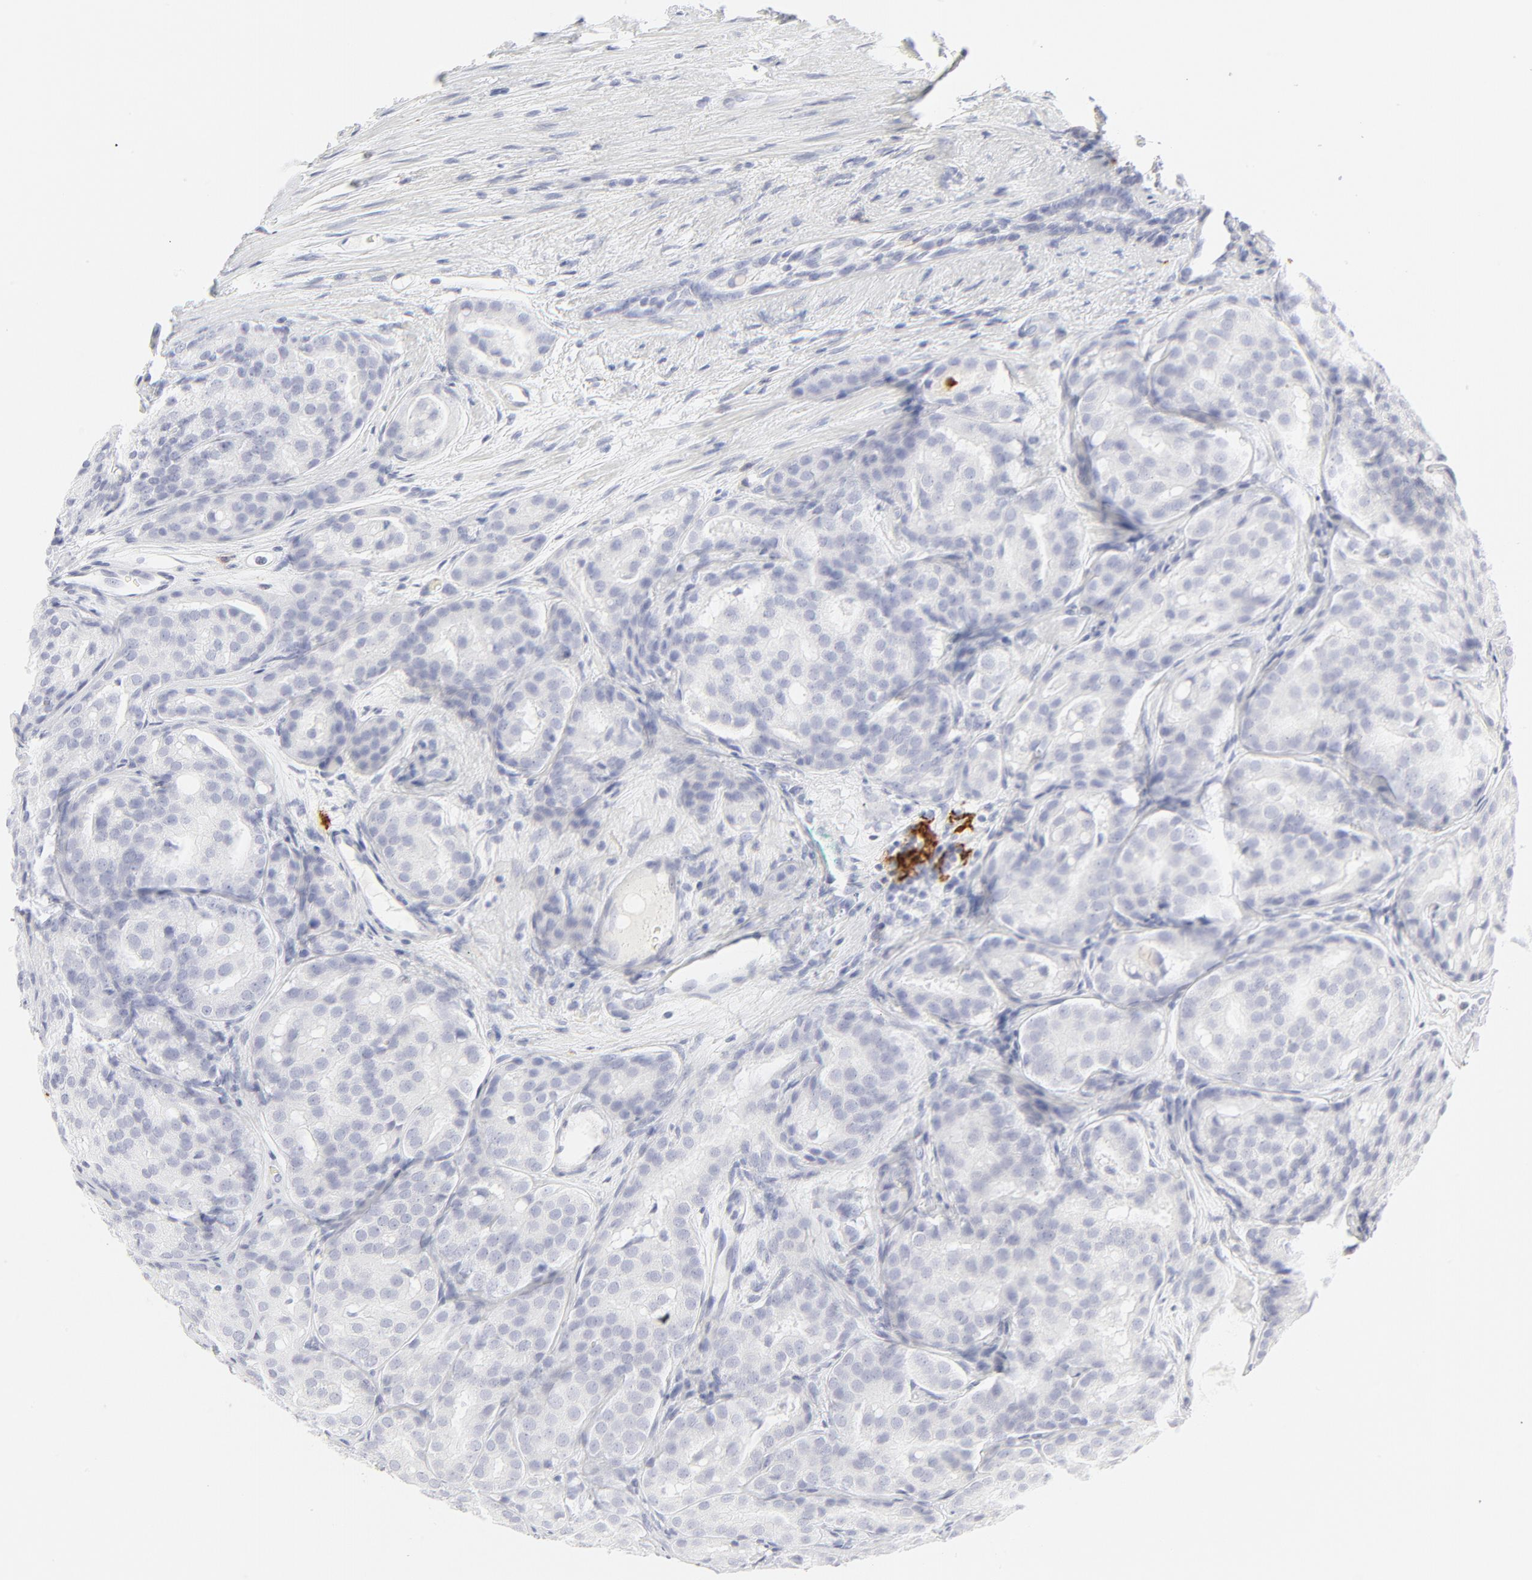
{"staining": {"intensity": "negative", "quantity": "none", "location": "none"}, "tissue": "prostate cancer", "cell_type": "Tumor cells", "image_type": "cancer", "snomed": [{"axis": "morphology", "description": "Adenocarcinoma, High grade"}, {"axis": "topography", "description": "Prostate"}], "caption": "The immunohistochemistry photomicrograph has no significant positivity in tumor cells of prostate cancer (adenocarcinoma (high-grade)) tissue.", "gene": "CCR7", "patient": {"sex": "male", "age": 64}}